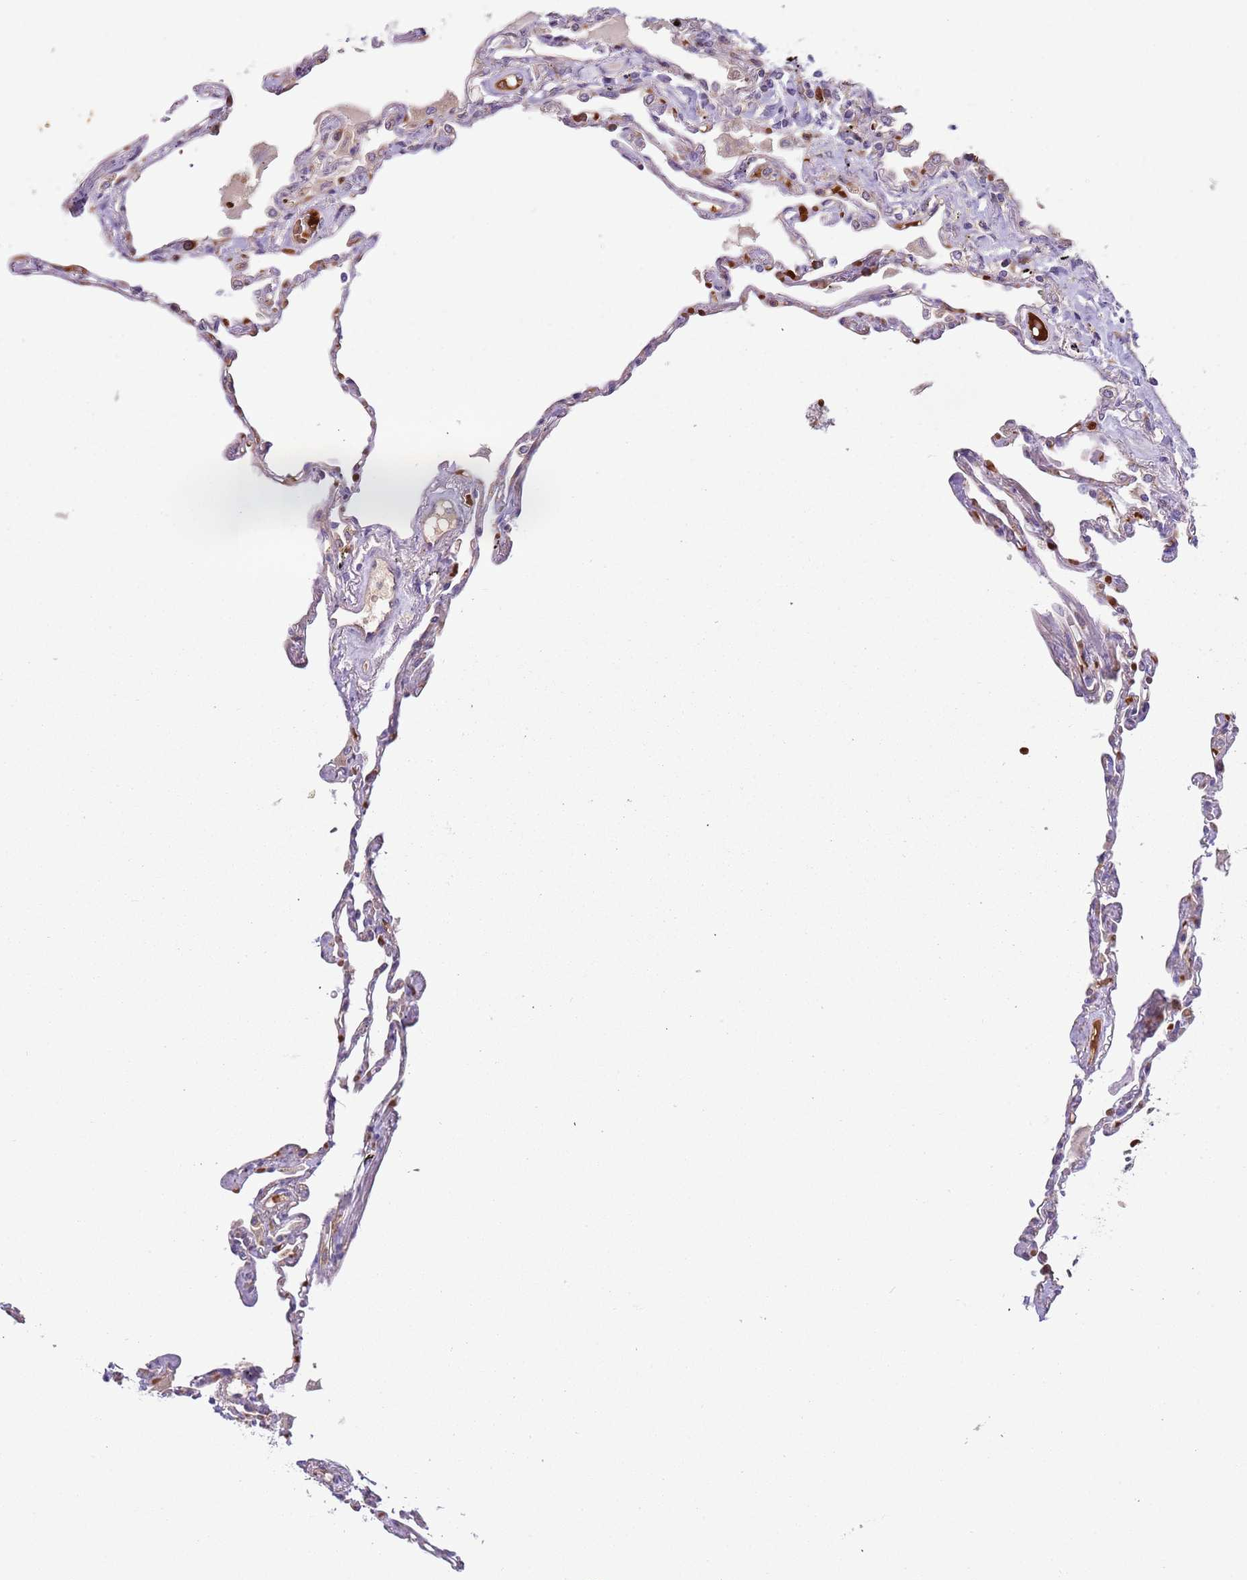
{"staining": {"intensity": "weak", "quantity": "<25%", "location": "cytoplasmic/membranous"}, "tissue": "lung", "cell_type": "Alveolar cells", "image_type": "normal", "snomed": [{"axis": "morphology", "description": "Normal tissue, NOS"}, {"axis": "topography", "description": "Lung"}], "caption": "This is an IHC micrograph of unremarkable lung. There is no staining in alveolar cells.", "gene": "VWCE", "patient": {"sex": "female", "age": 67}}